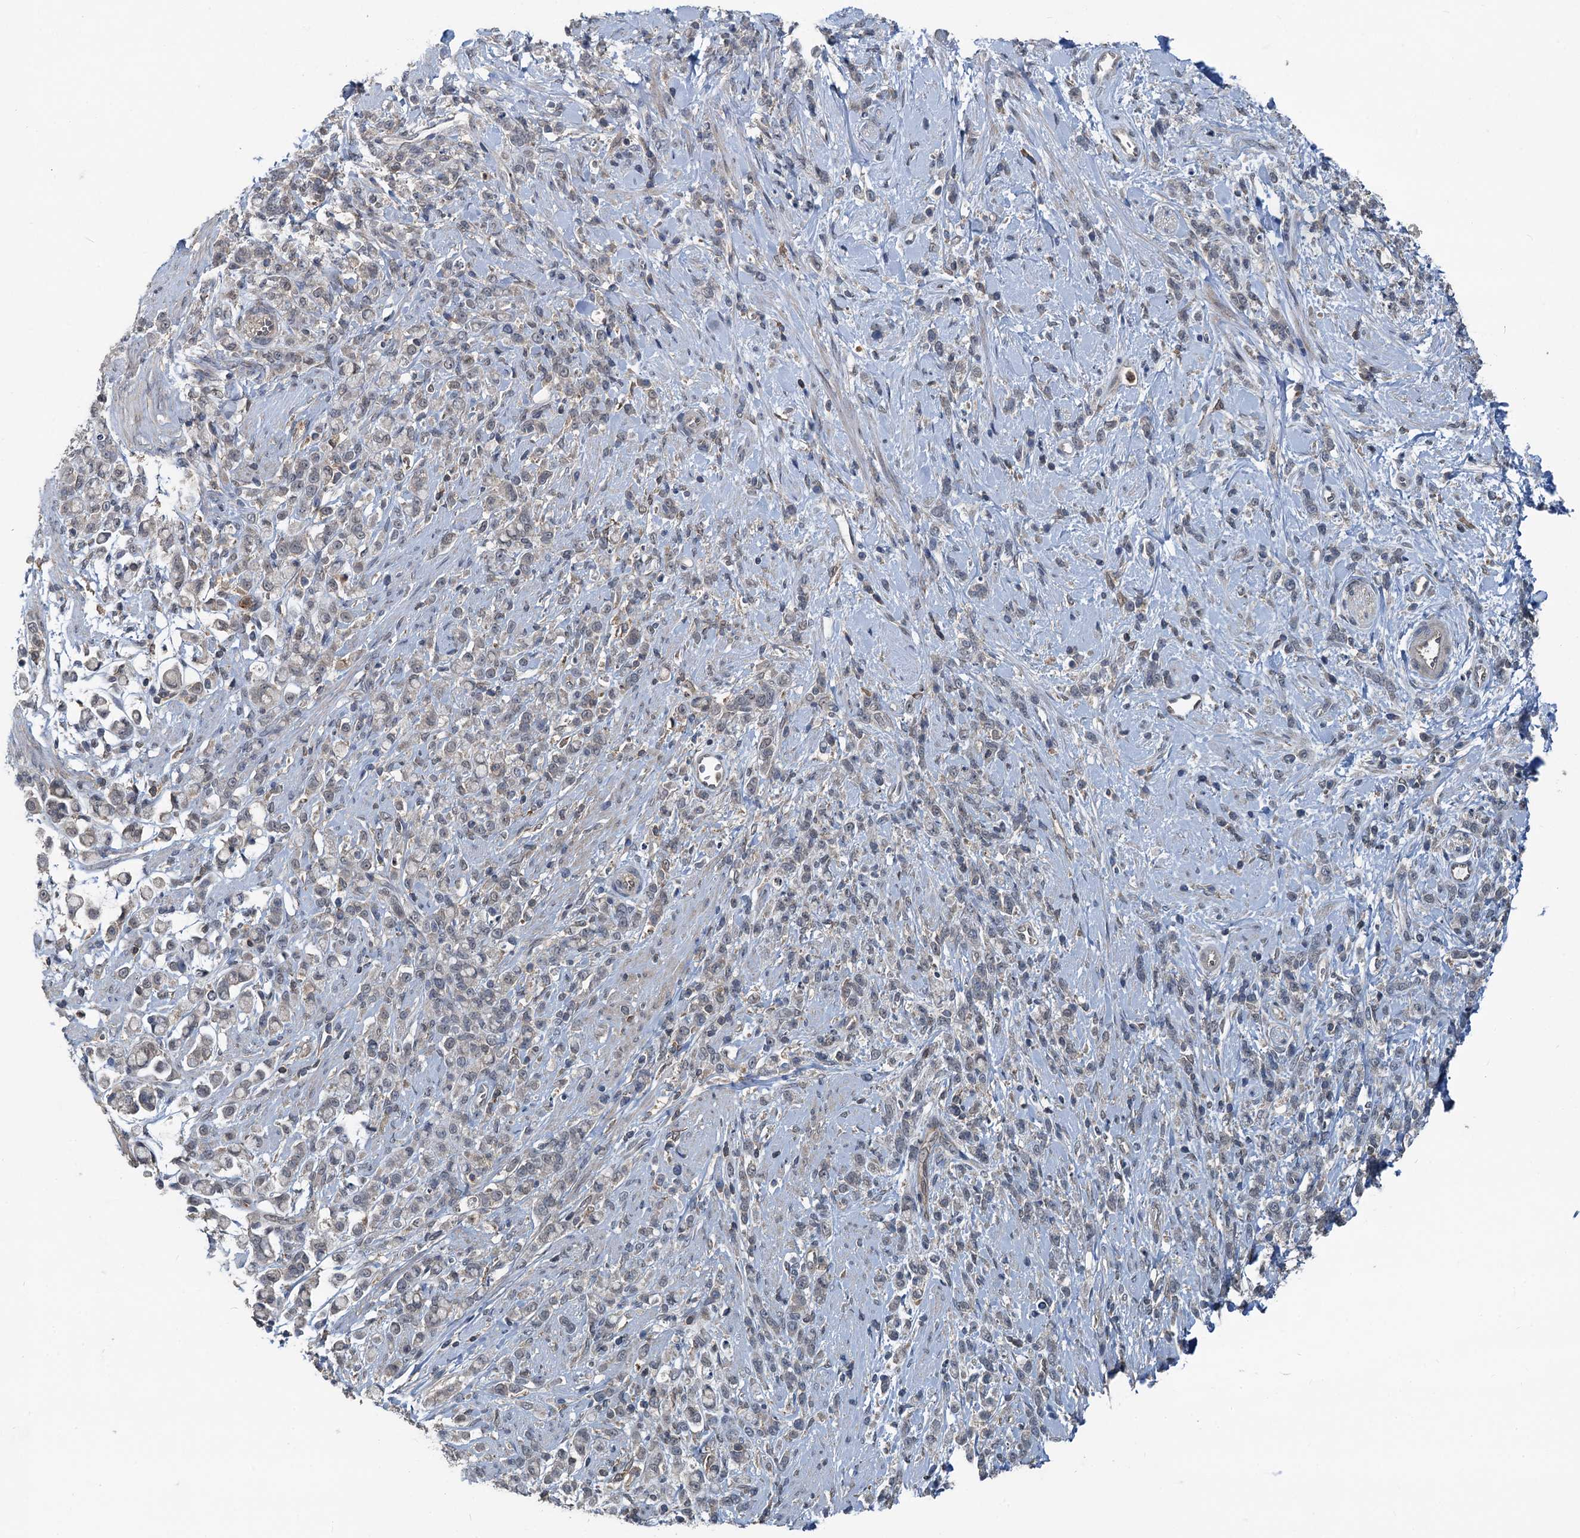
{"staining": {"intensity": "weak", "quantity": "<25%", "location": "cytoplasmic/membranous"}, "tissue": "stomach cancer", "cell_type": "Tumor cells", "image_type": "cancer", "snomed": [{"axis": "morphology", "description": "Adenocarcinoma, NOS"}, {"axis": "topography", "description": "Stomach"}], "caption": "The immunohistochemistry (IHC) histopathology image has no significant expression in tumor cells of stomach cancer tissue. (IHC, brightfield microscopy, high magnification).", "gene": "GCLM", "patient": {"sex": "female", "age": 60}}